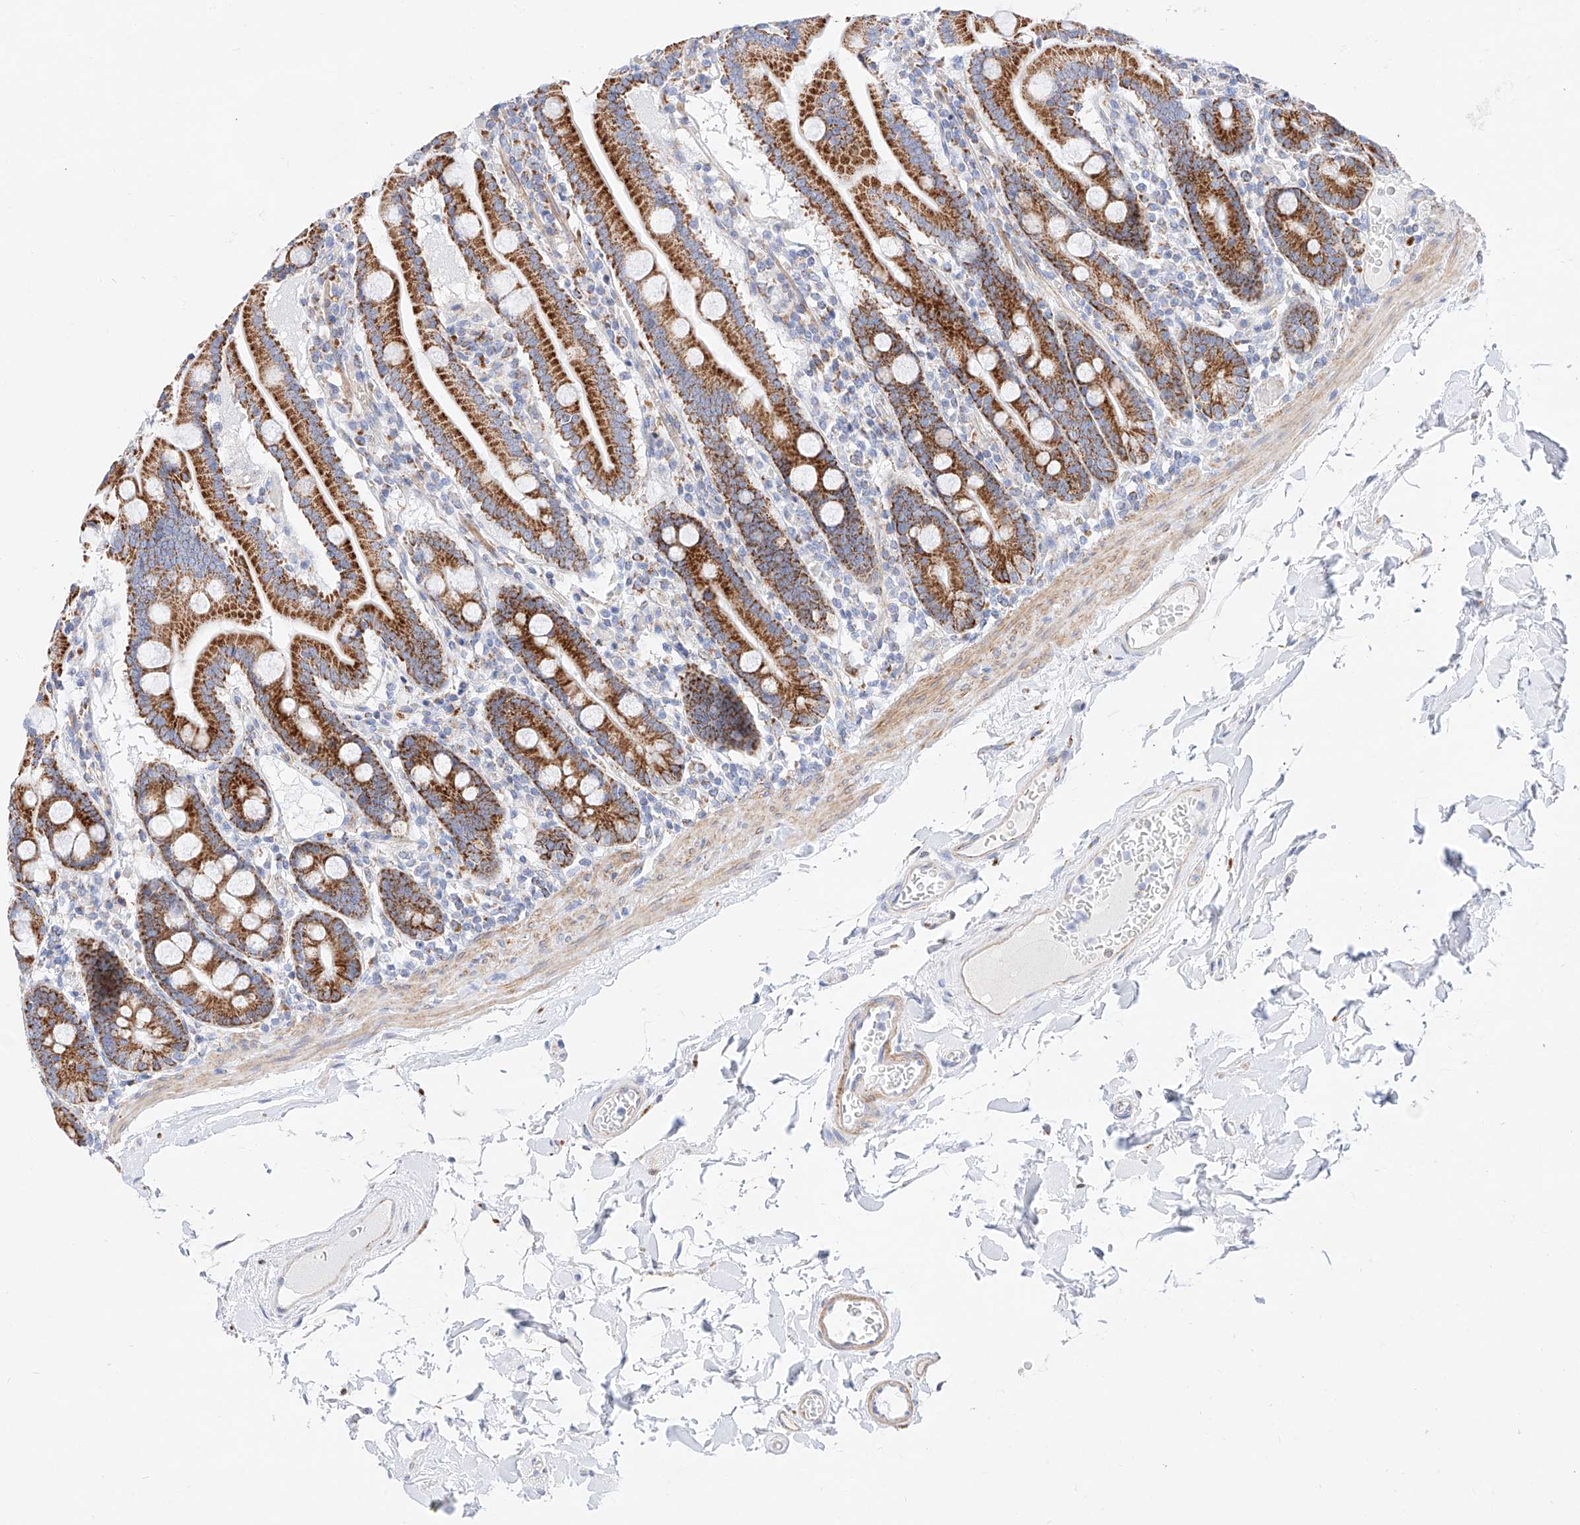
{"staining": {"intensity": "strong", "quantity": ">75%", "location": "cytoplasmic/membranous"}, "tissue": "duodenum", "cell_type": "Glandular cells", "image_type": "normal", "snomed": [{"axis": "morphology", "description": "Normal tissue, NOS"}, {"axis": "topography", "description": "Duodenum"}], "caption": "Duodenum stained for a protein displays strong cytoplasmic/membranous positivity in glandular cells.", "gene": "C6orf62", "patient": {"sex": "male", "age": 55}}